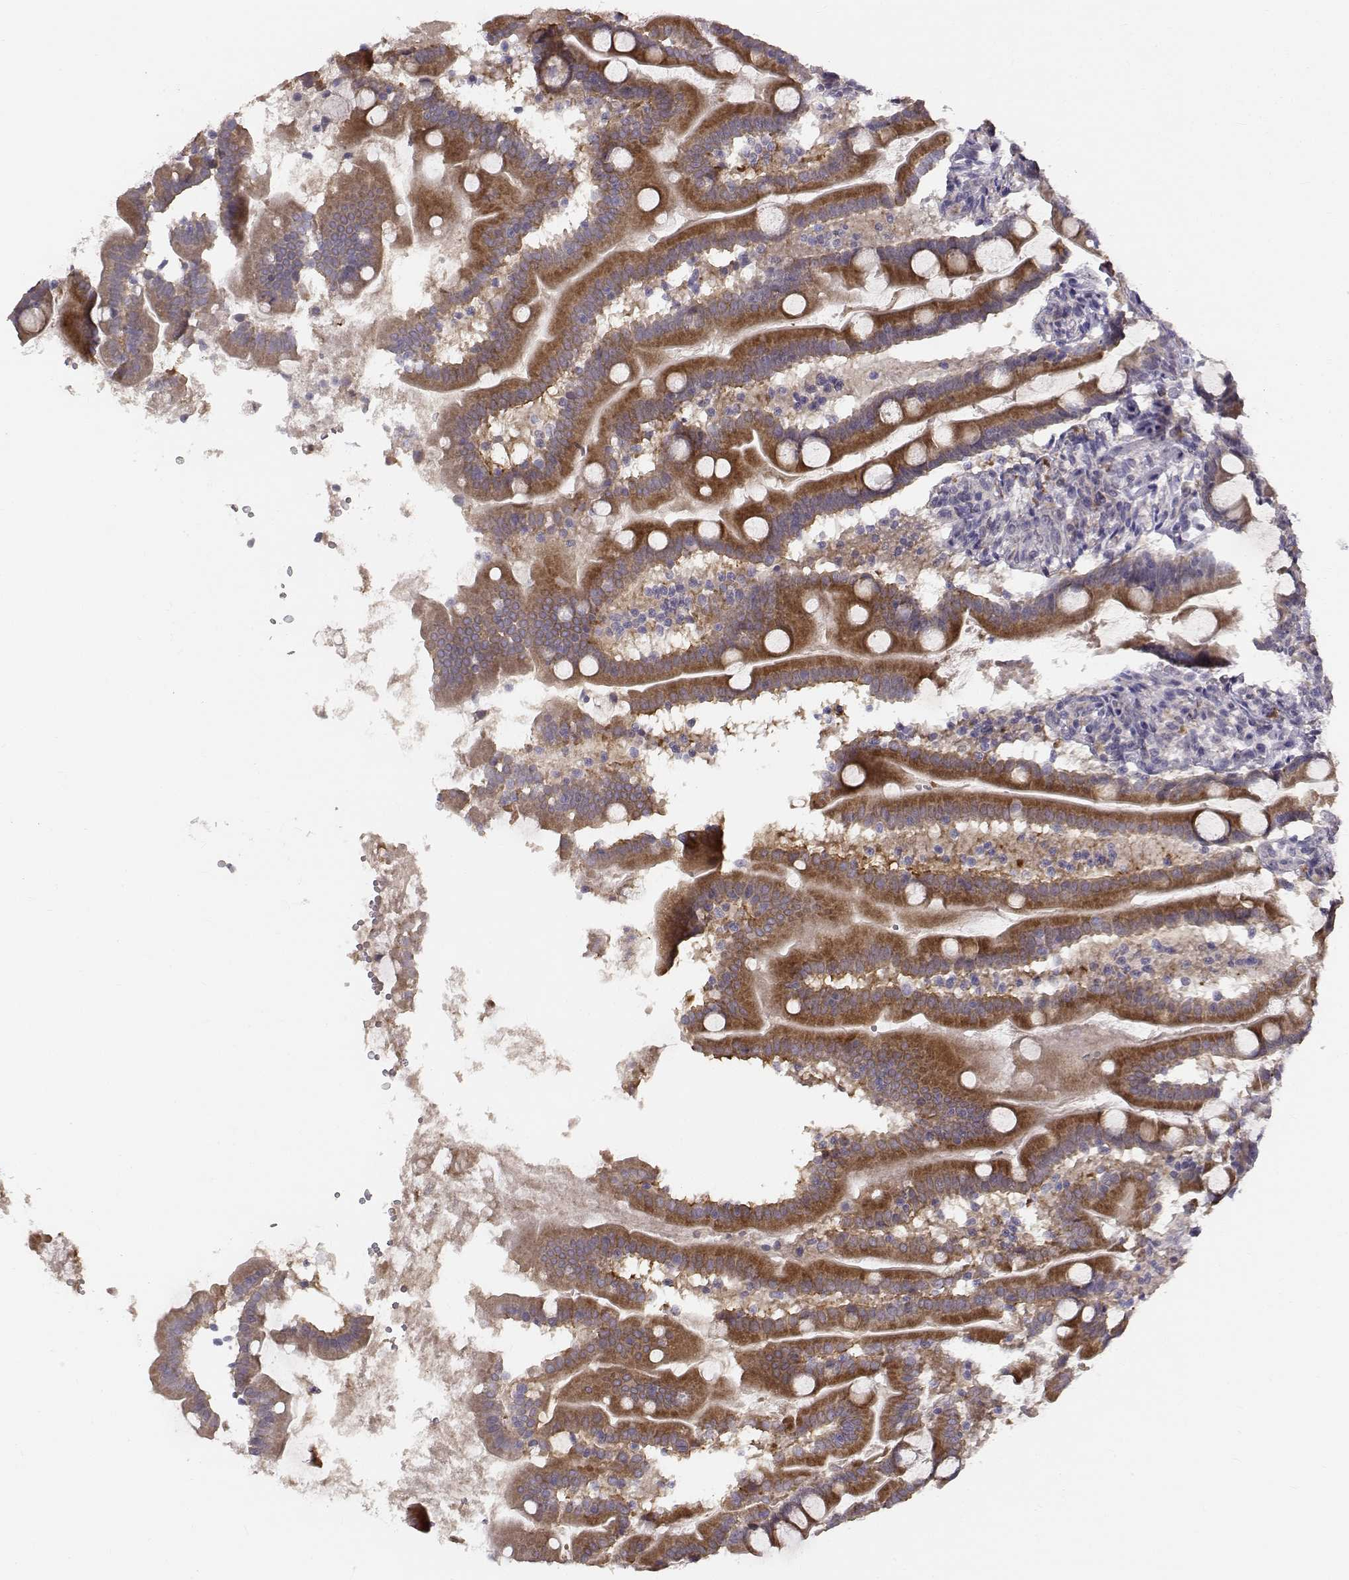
{"staining": {"intensity": "strong", "quantity": "25%-75%", "location": "cytoplasmic/membranous"}, "tissue": "small intestine", "cell_type": "Glandular cells", "image_type": "normal", "snomed": [{"axis": "morphology", "description": "Normal tissue, NOS"}, {"axis": "topography", "description": "Small intestine"}], "caption": "Immunohistochemical staining of benign small intestine displays 25%-75% levels of strong cytoplasmic/membranous protein staining in approximately 25%-75% of glandular cells. The protein of interest is shown in brown color, while the nuclei are stained blue.", "gene": "ACSL6", "patient": {"sex": "female", "age": 44}}